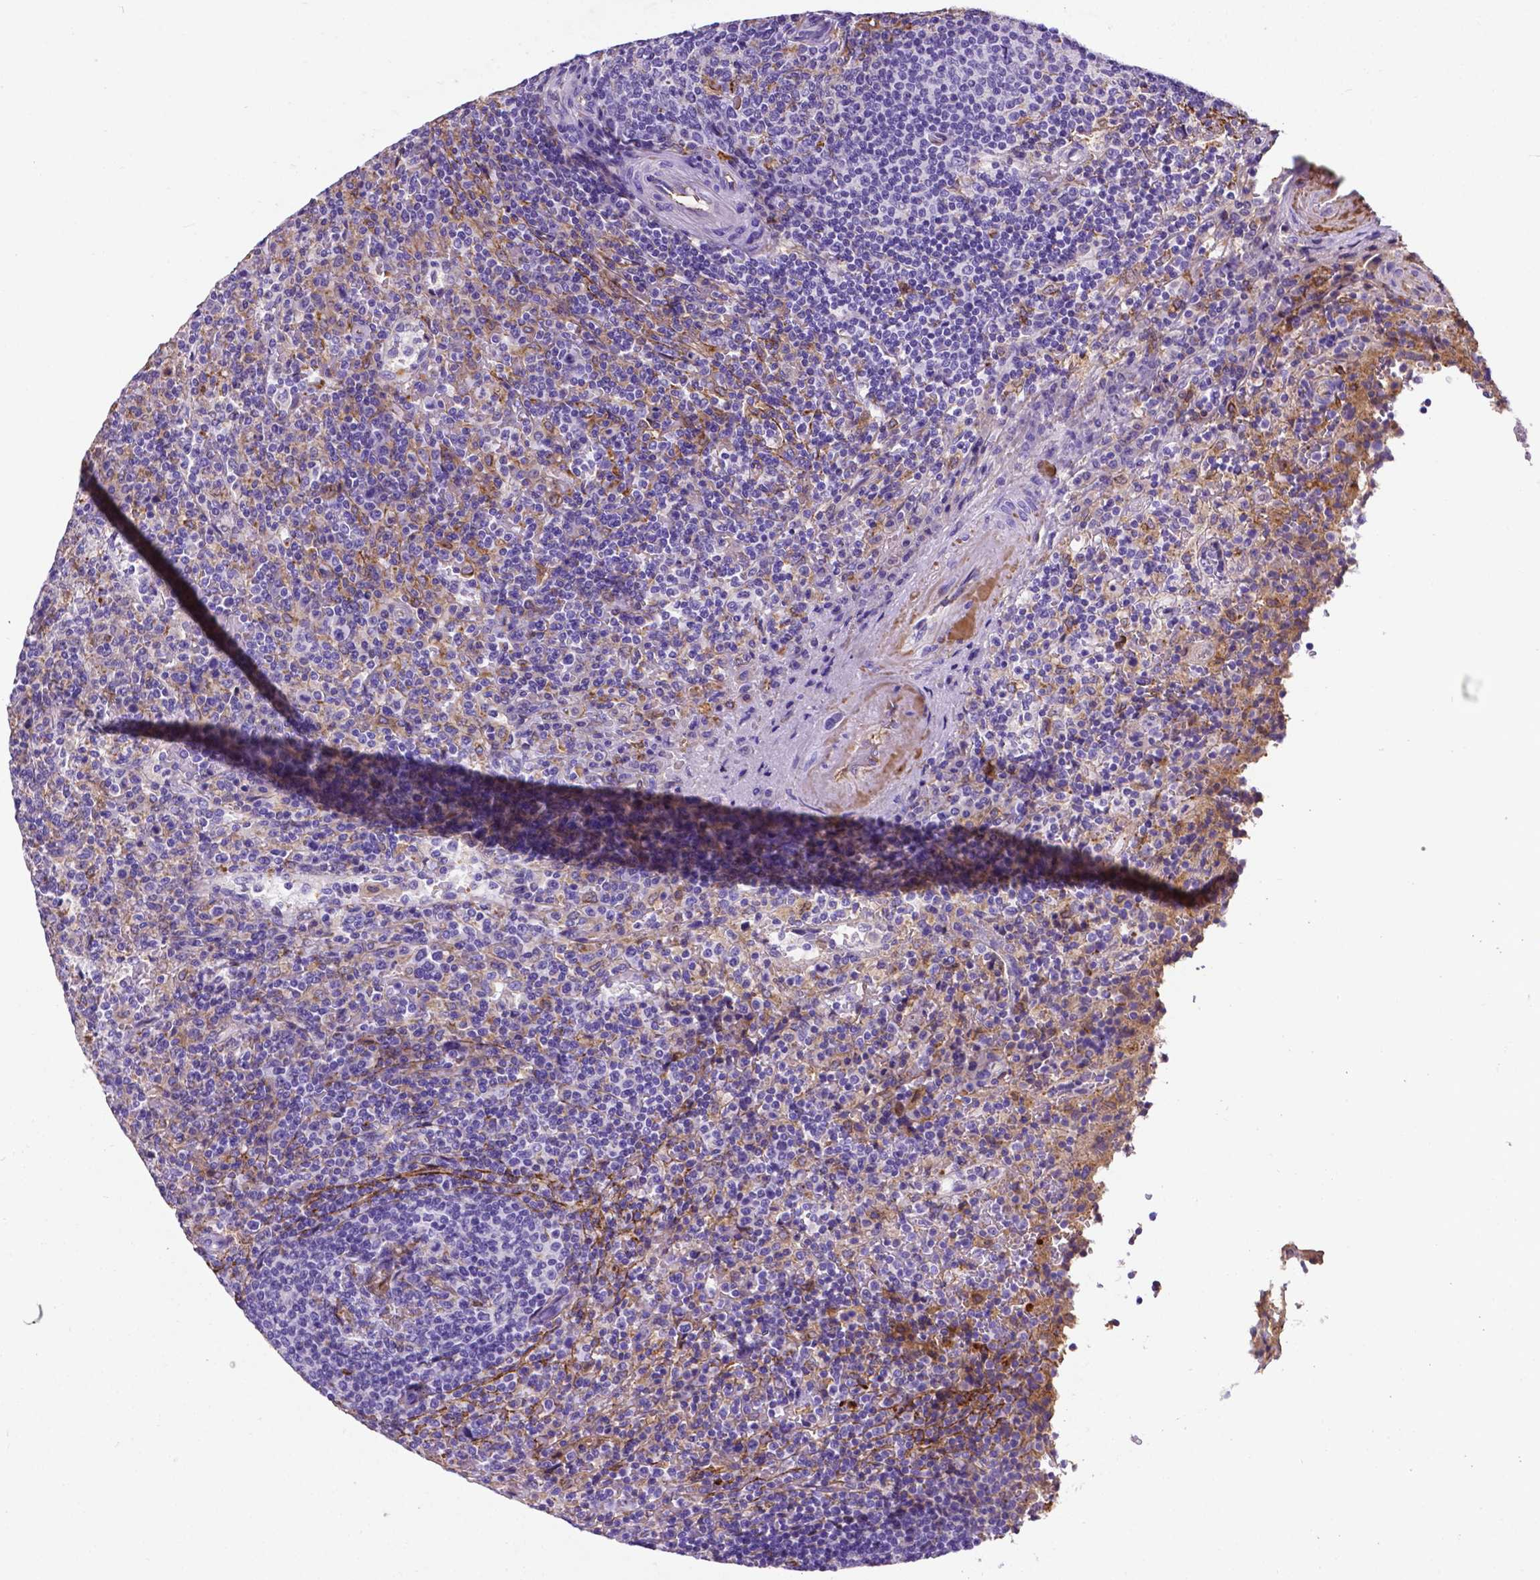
{"staining": {"intensity": "negative", "quantity": "none", "location": "none"}, "tissue": "lymphoma", "cell_type": "Tumor cells", "image_type": "cancer", "snomed": [{"axis": "morphology", "description": "Malignant lymphoma, non-Hodgkin's type, Low grade"}, {"axis": "topography", "description": "Spleen"}], "caption": "High power microscopy photomicrograph of an immunohistochemistry (IHC) histopathology image of lymphoma, revealing no significant positivity in tumor cells.", "gene": "APOE", "patient": {"sex": "male", "age": 62}}